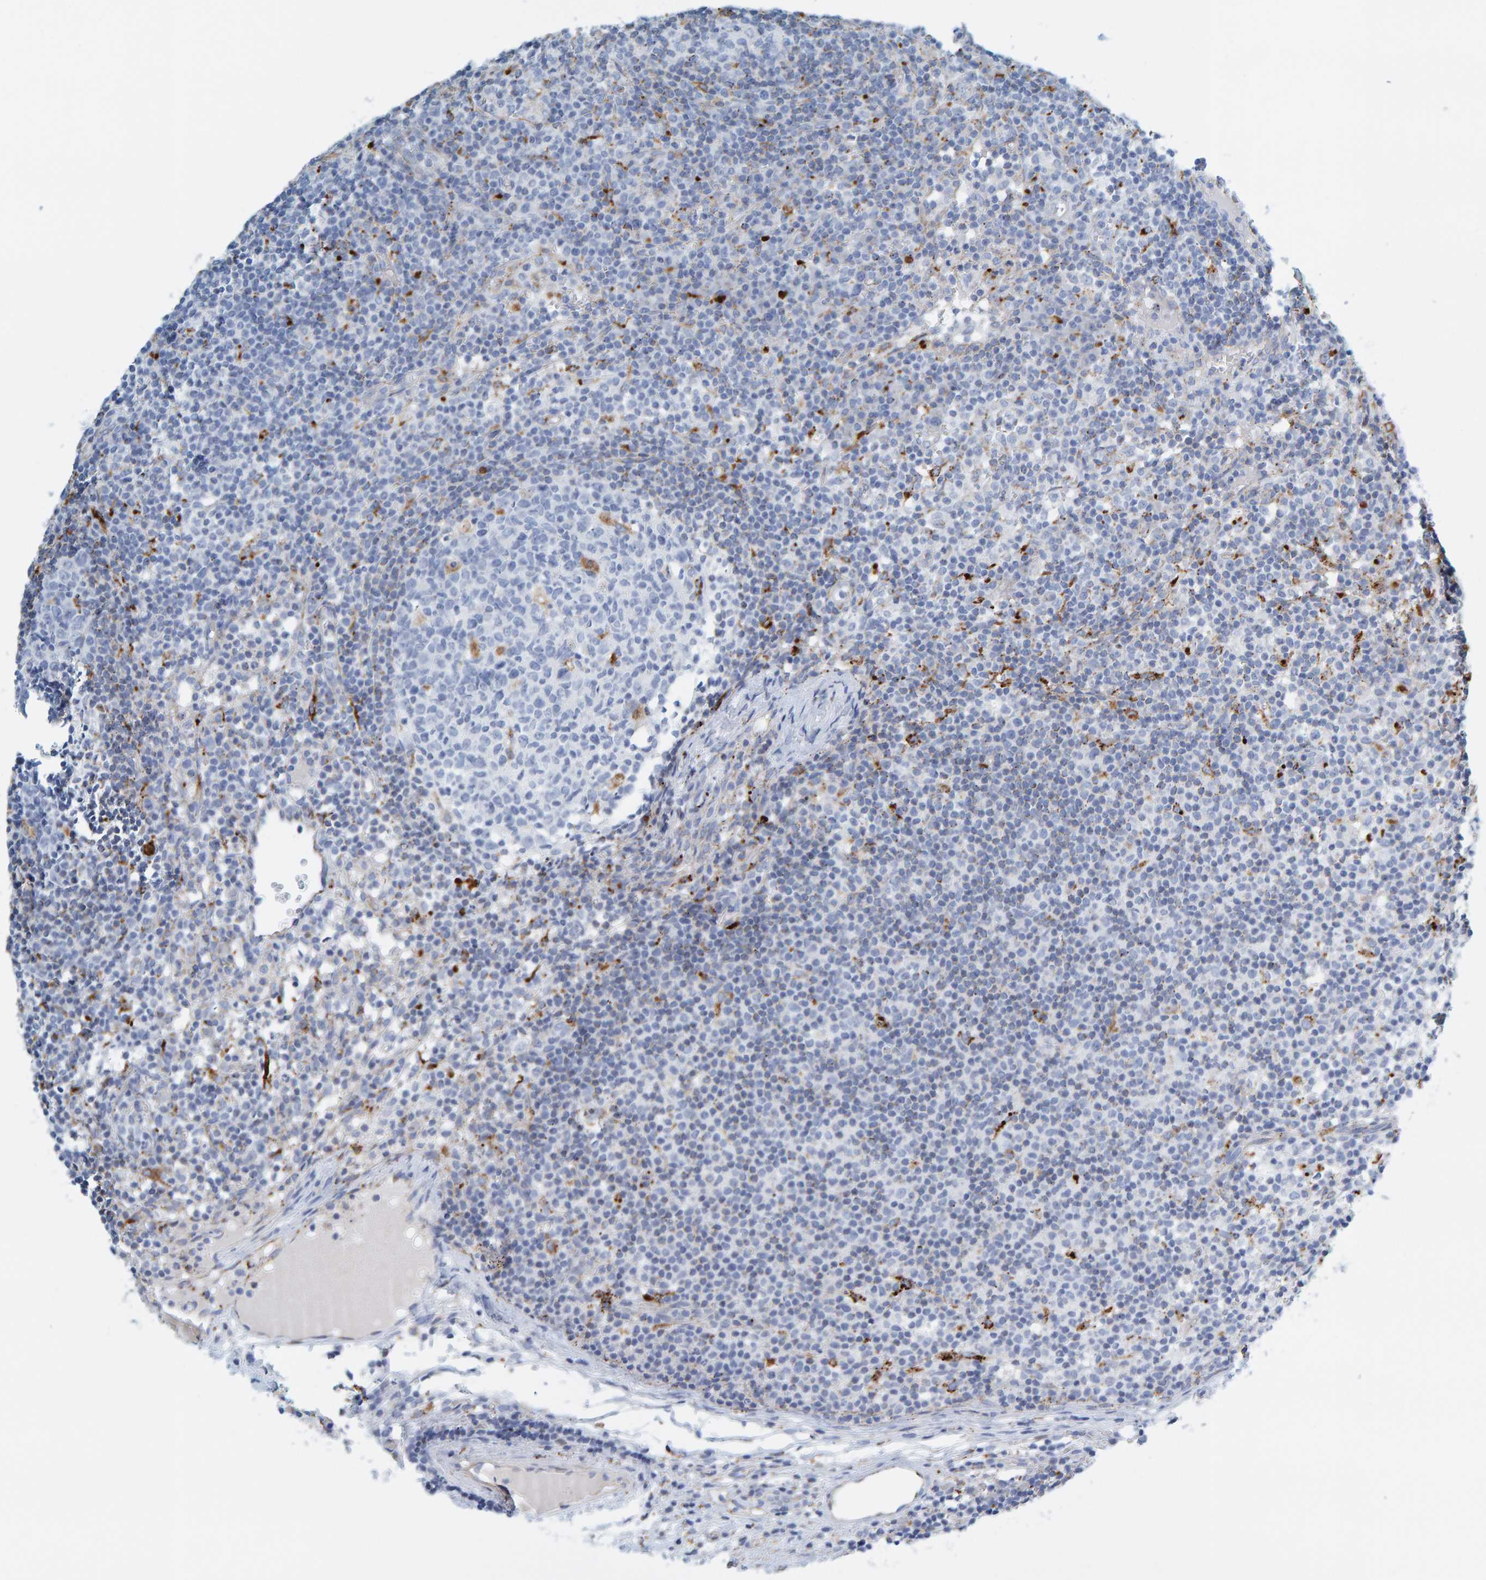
{"staining": {"intensity": "moderate", "quantity": "<25%", "location": "cytoplasmic/membranous"}, "tissue": "lymph node", "cell_type": "Germinal center cells", "image_type": "normal", "snomed": [{"axis": "morphology", "description": "Normal tissue, NOS"}, {"axis": "morphology", "description": "Inflammation, NOS"}, {"axis": "topography", "description": "Lymph node"}], "caption": "Immunohistochemical staining of unremarkable lymph node shows <25% levels of moderate cytoplasmic/membranous protein expression in approximately <25% of germinal center cells.", "gene": "BIN3", "patient": {"sex": "male", "age": 55}}